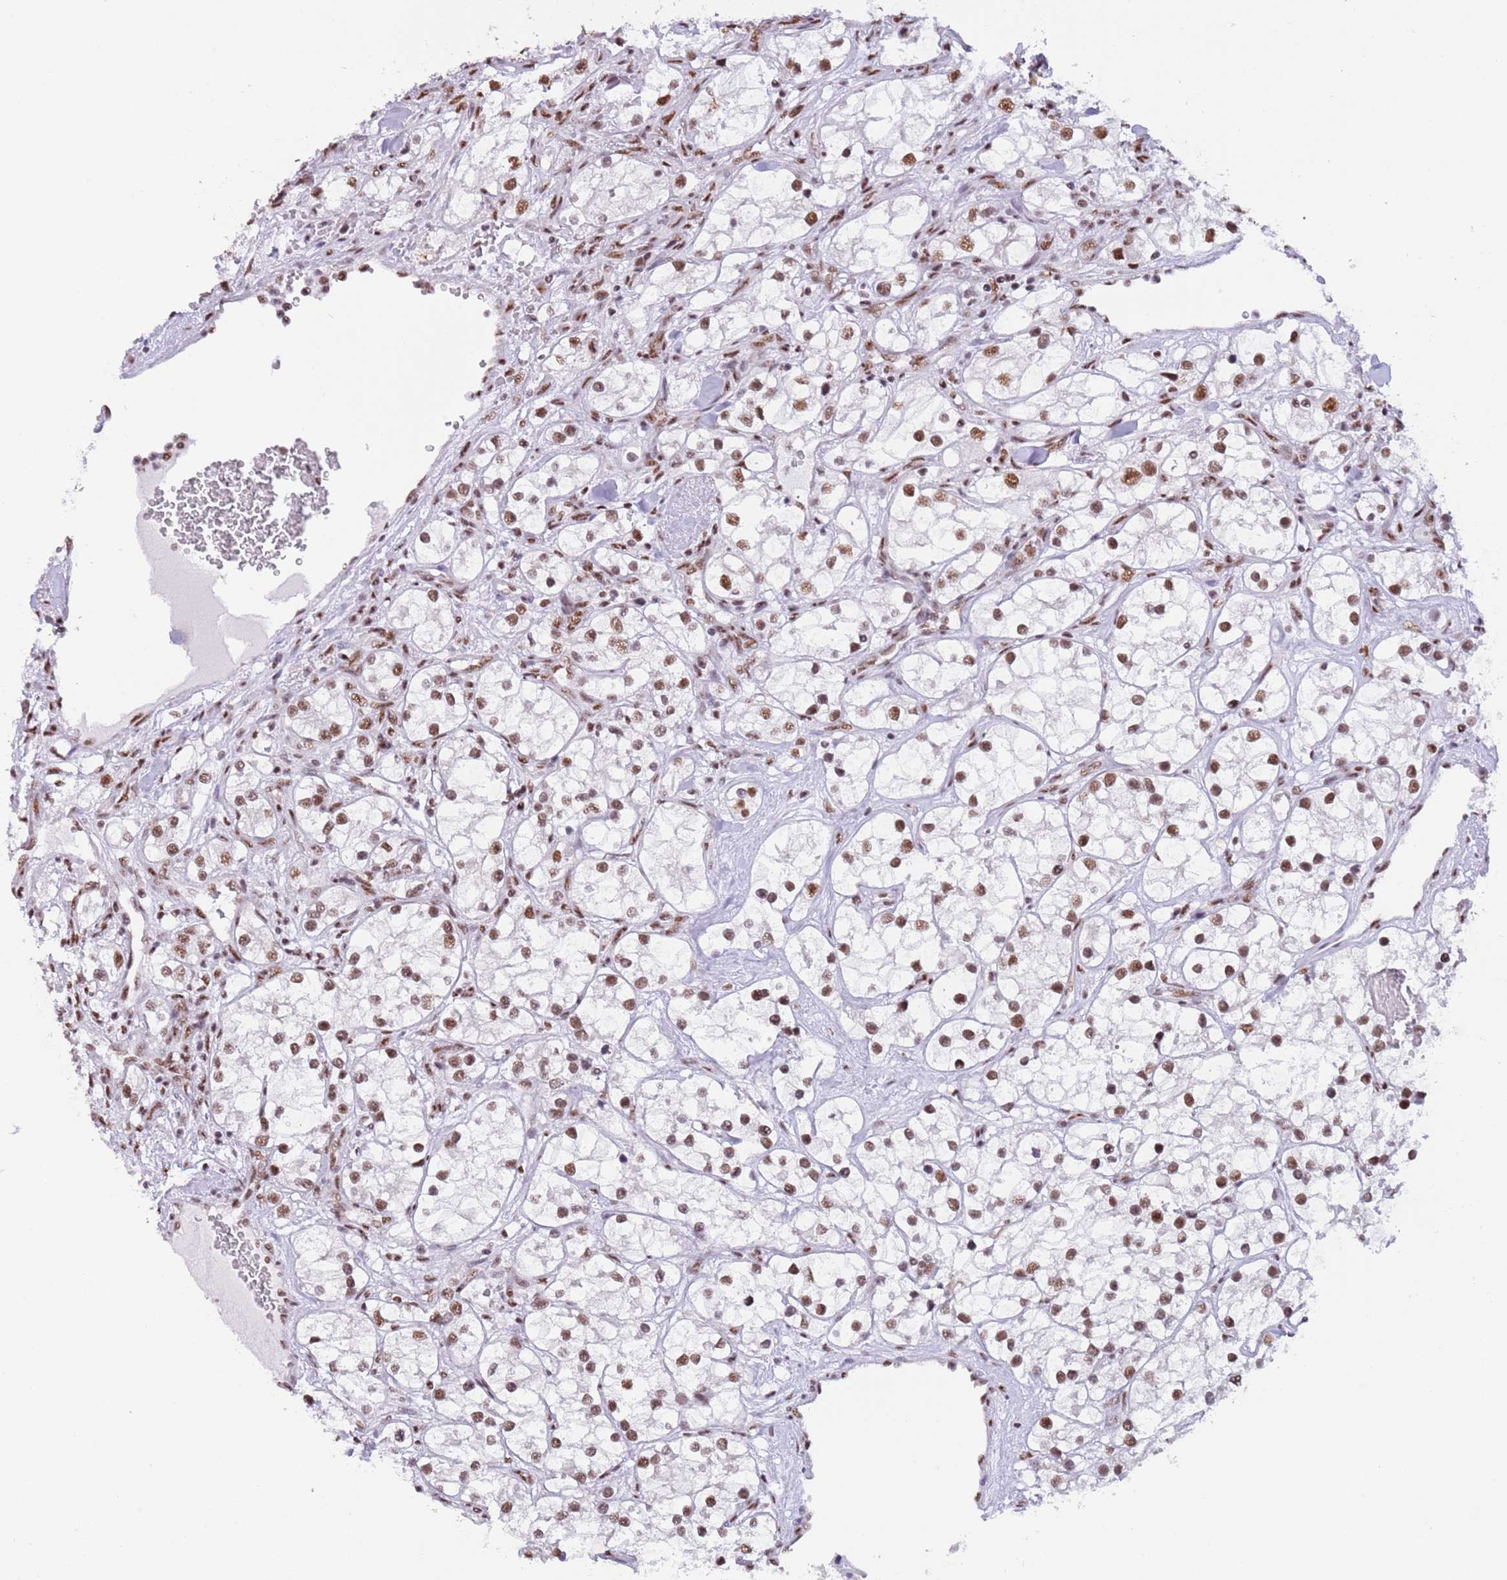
{"staining": {"intensity": "moderate", "quantity": ">75%", "location": "nuclear"}, "tissue": "renal cancer", "cell_type": "Tumor cells", "image_type": "cancer", "snomed": [{"axis": "morphology", "description": "Adenocarcinoma, NOS"}, {"axis": "topography", "description": "Kidney"}], "caption": "Immunohistochemical staining of human renal cancer (adenocarcinoma) reveals moderate nuclear protein staining in about >75% of tumor cells. (brown staining indicates protein expression, while blue staining denotes nuclei).", "gene": "SF3A2", "patient": {"sex": "male", "age": 77}}